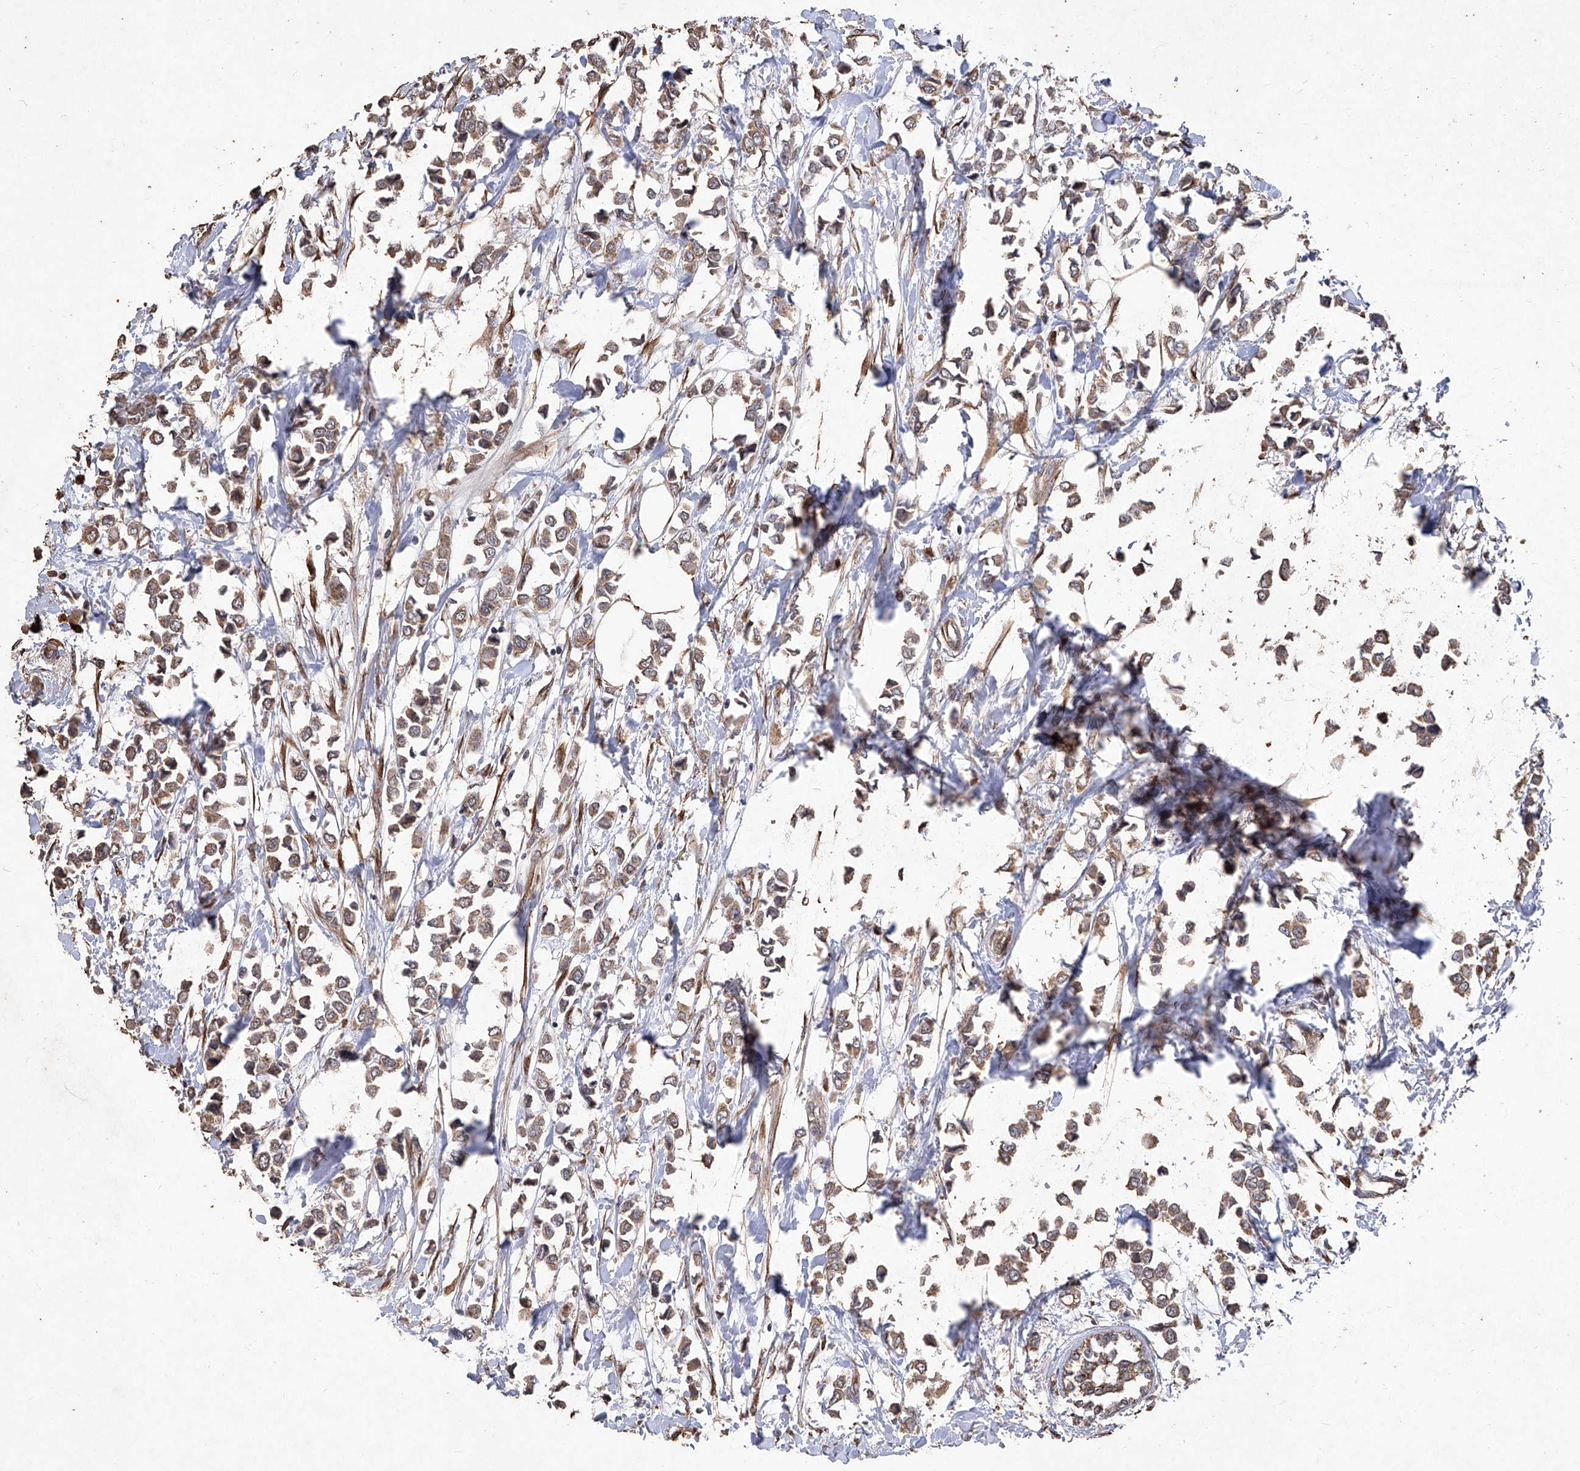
{"staining": {"intensity": "moderate", "quantity": ">75%", "location": "cytoplasmic/membranous,nuclear"}, "tissue": "breast cancer", "cell_type": "Tumor cells", "image_type": "cancer", "snomed": [{"axis": "morphology", "description": "Lobular carcinoma"}, {"axis": "topography", "description": "Breast"}], "caption": "Immunohistochemical staining of breast cancer demonstrates medium levels of moderate cytoplasmic/membranous and nuclear protein expression in approximately >75% of tumor cells.", "gene": "EML1", "patient": {"sex": "female", "age": 51}}